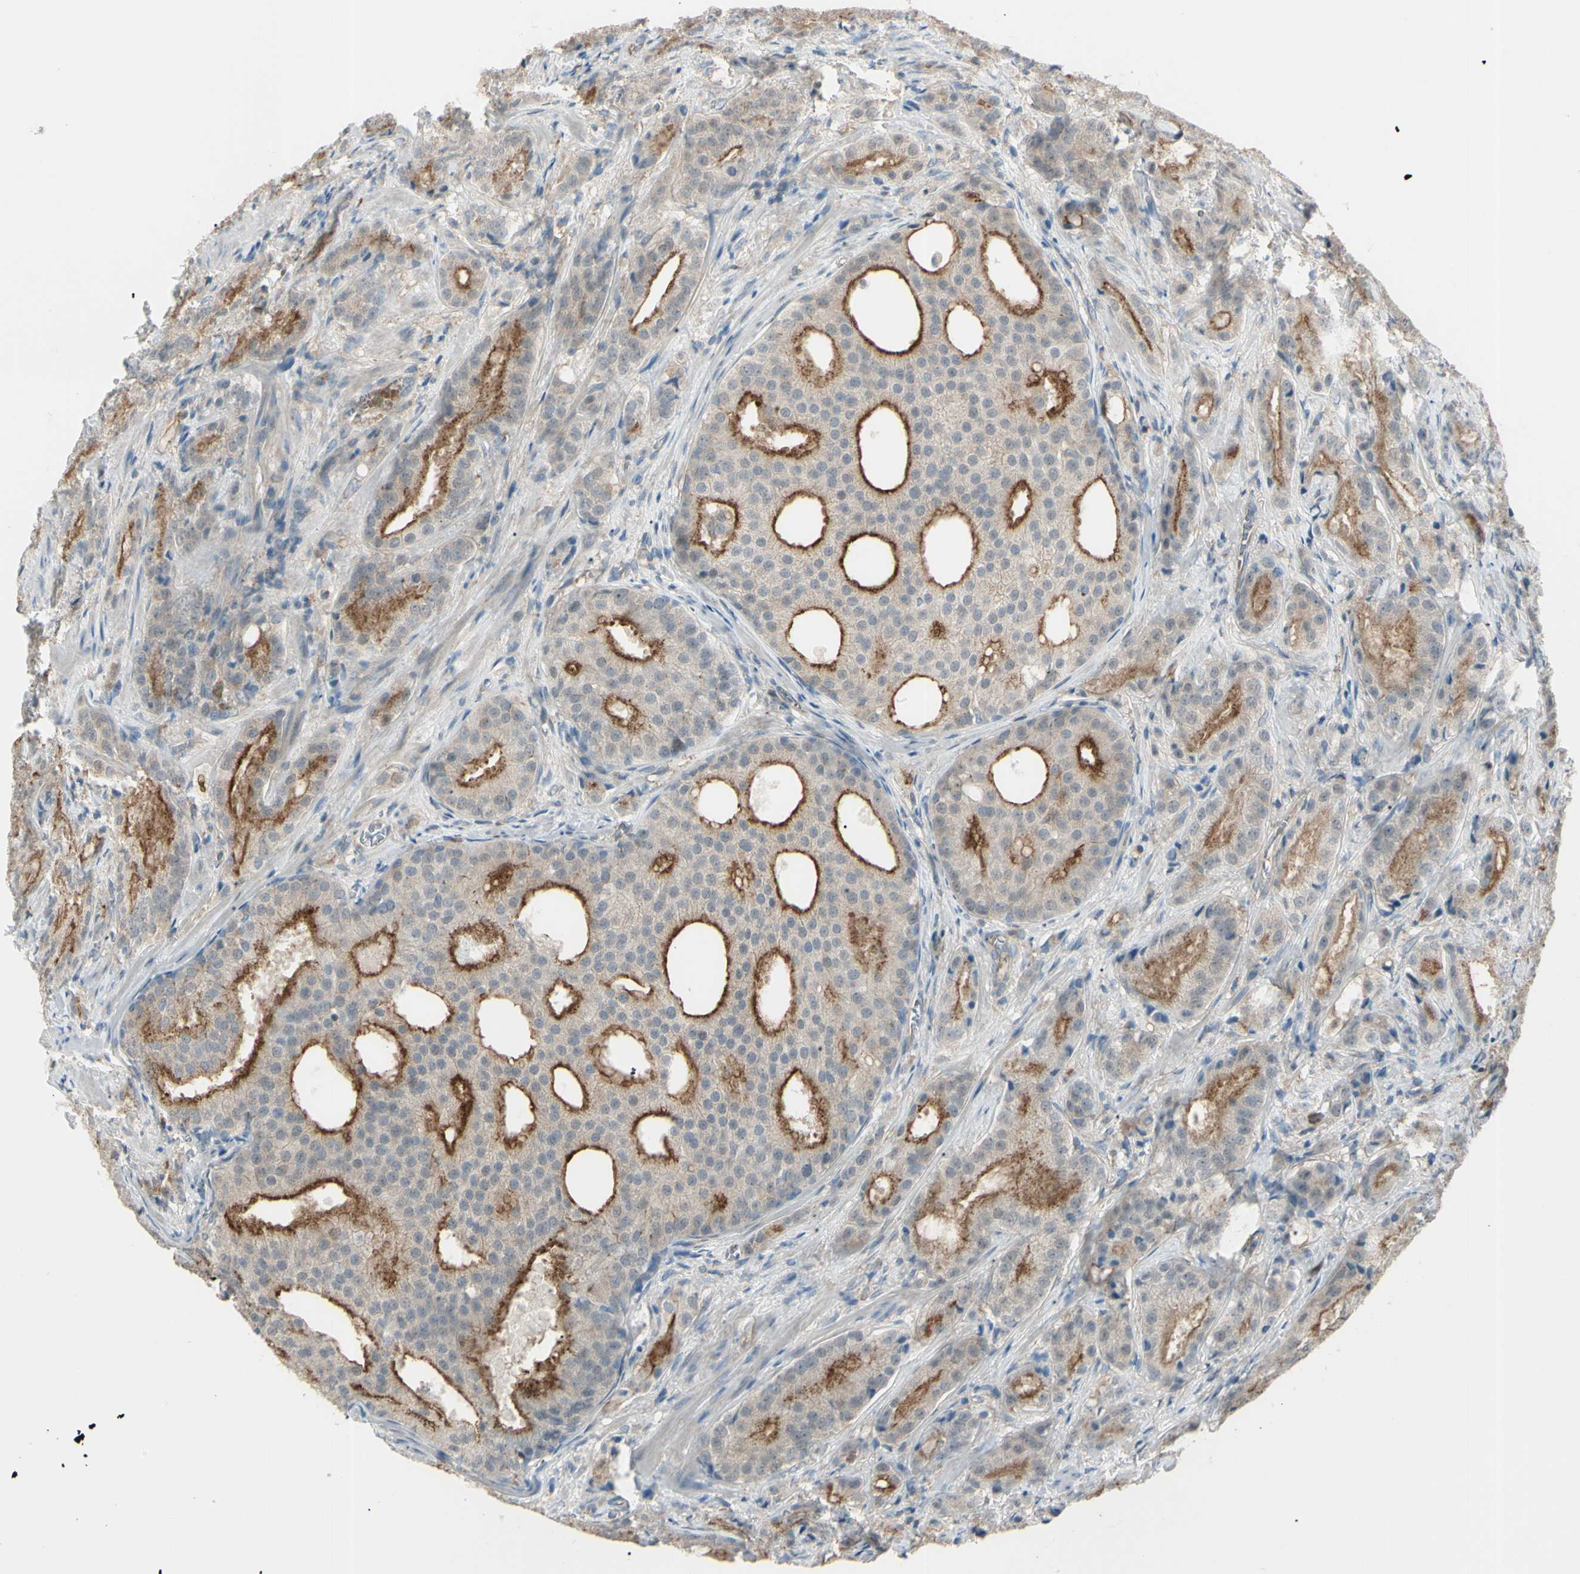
{"staining": {"intensity": "moderate", "quantity": ">75%", "location": "cytoplasmic/membranous"}, "tissue": "prostate cancer", "cell_type": "Tumor cells", "image_type": "cancer", "snomed": [{"axis": "morphology", "description": "Adenocarcinoma, High grade"}, {"axis": "topography", "description": "Prostate"}], "caption": "This is an image of immunohistochemistry (IHC) staining of prostate cancer, which shows moderate expression in the cytoplasmic/membranous of tumor cells.", "gene": "LMTK2", "patient": {"sex": "male", "age": 64}}